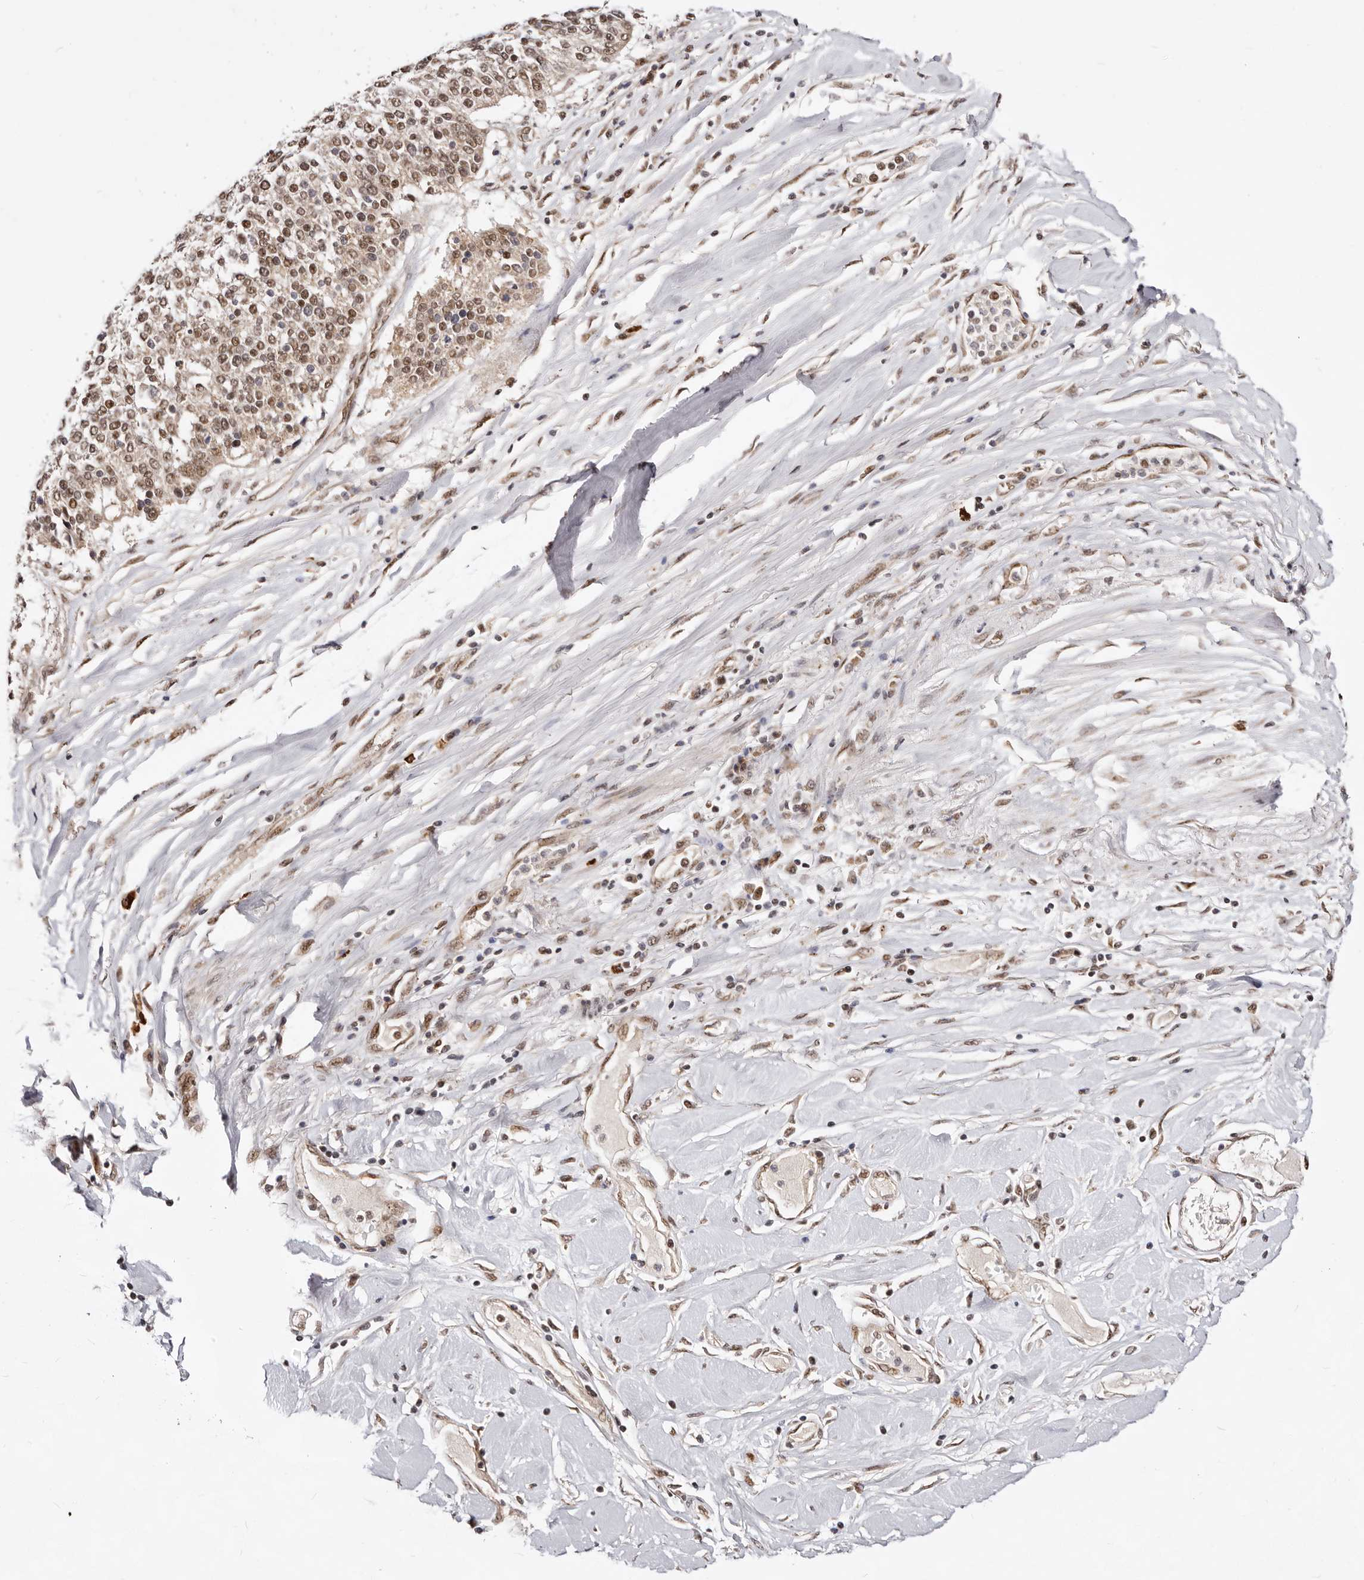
{"staining": {"intensity": "moderate", "quantity": "25%-75%", "location": "nuclear"}, "tissue": "lung cancer", "cell_type": "Tumor cells", "image_type": "cancer", "snomed": [{"axis": "morphology", "description": "Normal tissue, NOS"}, {"axis": "morphology", "description": "Squamous cell carcinoma, NOS"}, {"axis": "topography", "description": "Cartilage tissue"}, {"axis": "topography", "description": "Bronchus"}, {"axis": "topography", "description": "Lung"}, {"axis": "topography", "description": "Peripheral nerve tissue"}], "caption": "There is medium levels of moderate nuclear positivity in tumor cells of lung cancer (squamous cell carcinoma), as demonstrated by immunohistochemical staining (brown color).", "gene": "SEC14L1", "patient": {"sex": "female", "age": 49}}